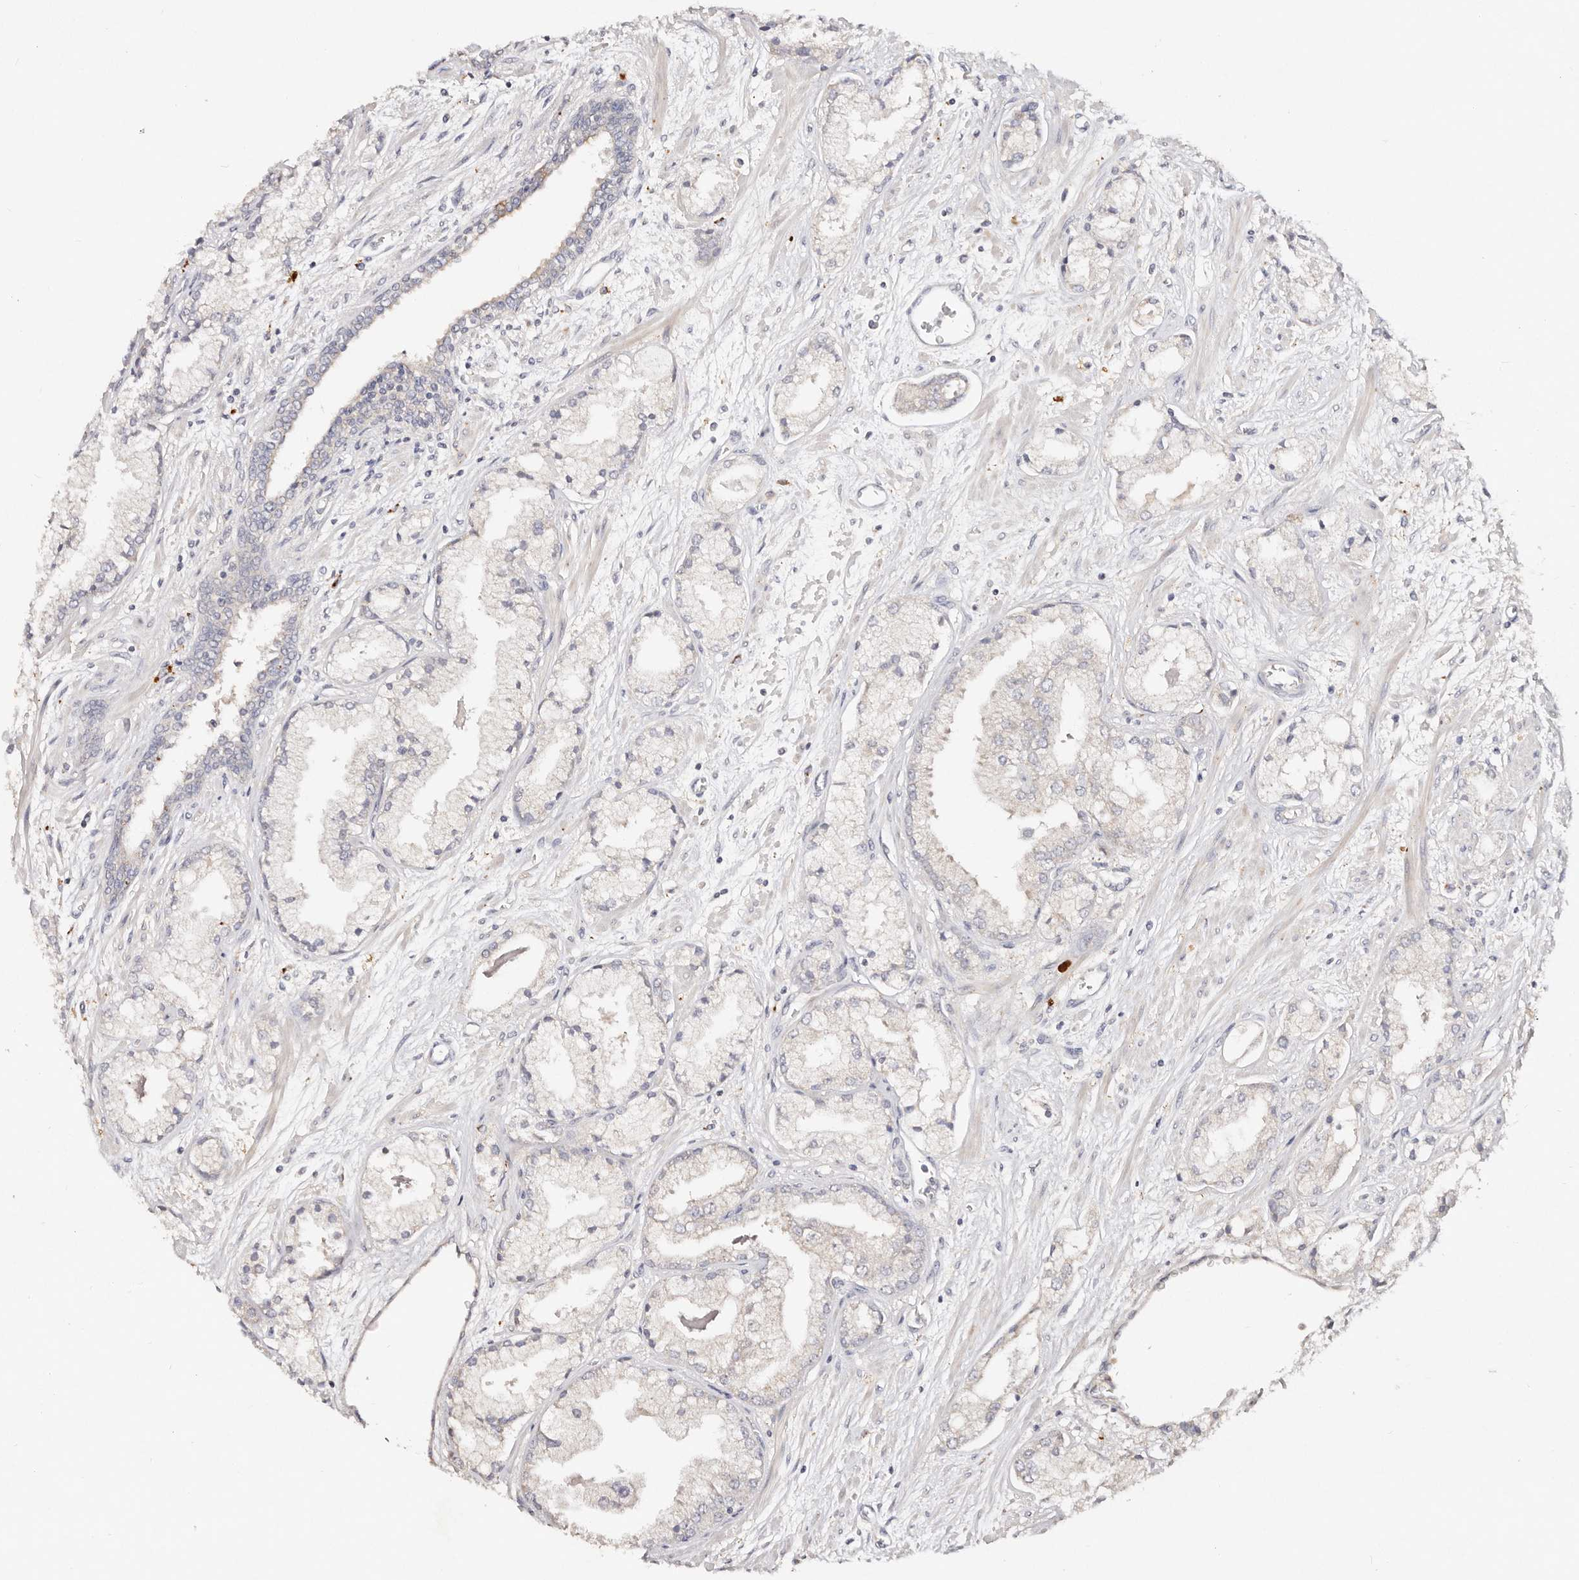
{"staining": {"intensity": "negative", "quantity": "none", "location": "none"}, "tissue": "prostate cancer", "cell_type": "Tumor cells", "image_type": "cancer", "snomed": [{"axis": "morphology", "description": "Adenocarcinoma, High grade"}, {"axis": "topography", "description": "Prostate"}], "caption": "Human prostate cancer stained for a protein using IHC shows no positivity in tumor cells.", "gene": "VIPAS39", "patient": {"sex": "male", "age": 50}}